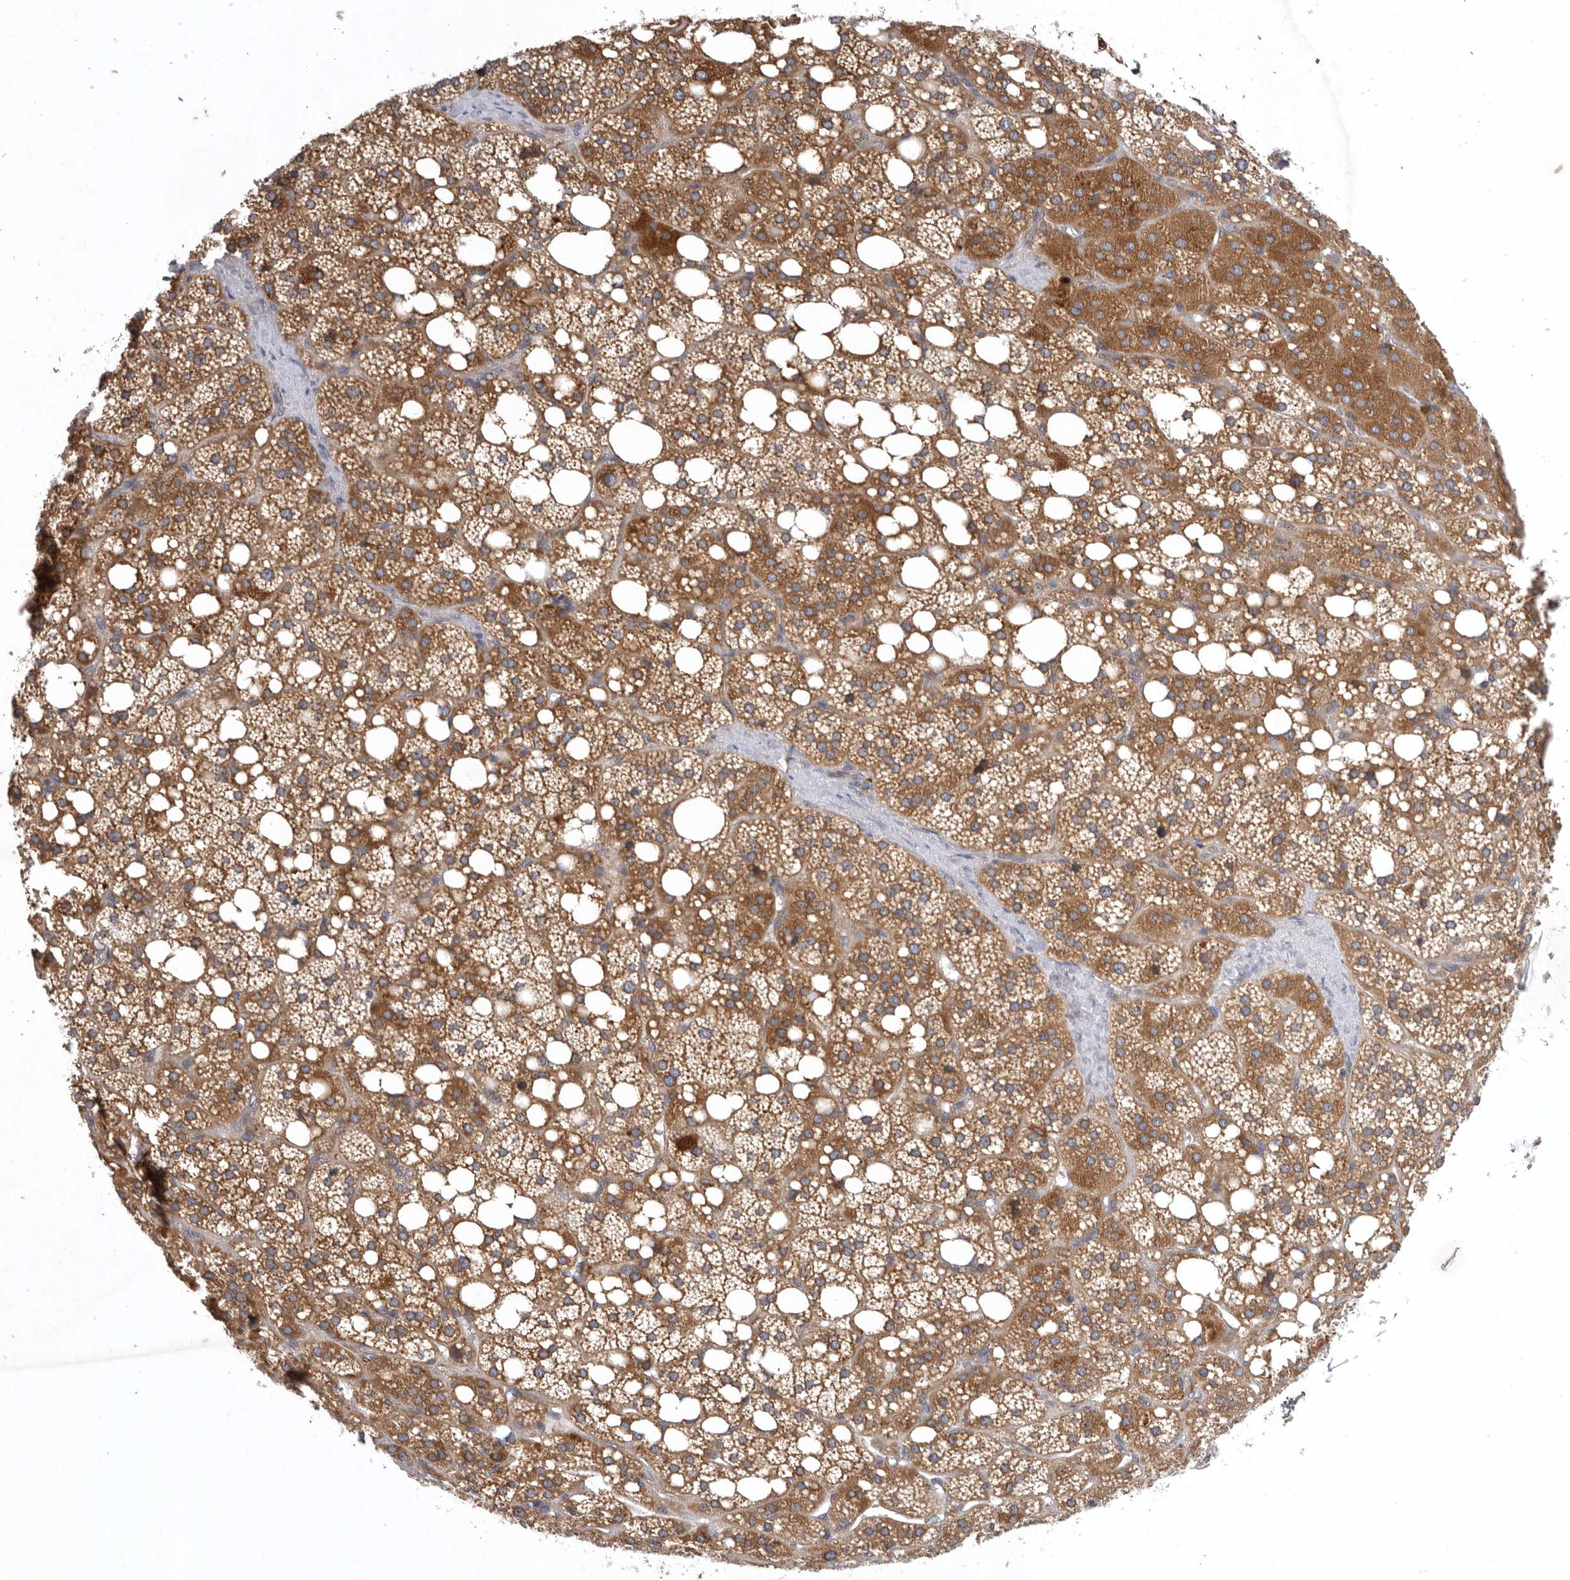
{"staining": {"intensity": "moderate", "quantity": ">75%", "location": "cytoplasmic/membranous"}, "tissue": "adrenal gland", "cell_type": "Glandular cells", "image_type": "normal", "snomed": [{"axis": "morphology", "description": "Normal tissue, NOS"}, {"axis": "topography", "description": "Adrenal gland"}], "caption": "IHC of unremarkable human adrenal gland demonstrates medium levels of moderate cytoplasmic/membranous staining in about >75% of glandular cells.", "gene": "C1orf109", "patient": {"sex": "female", "age": 59}}